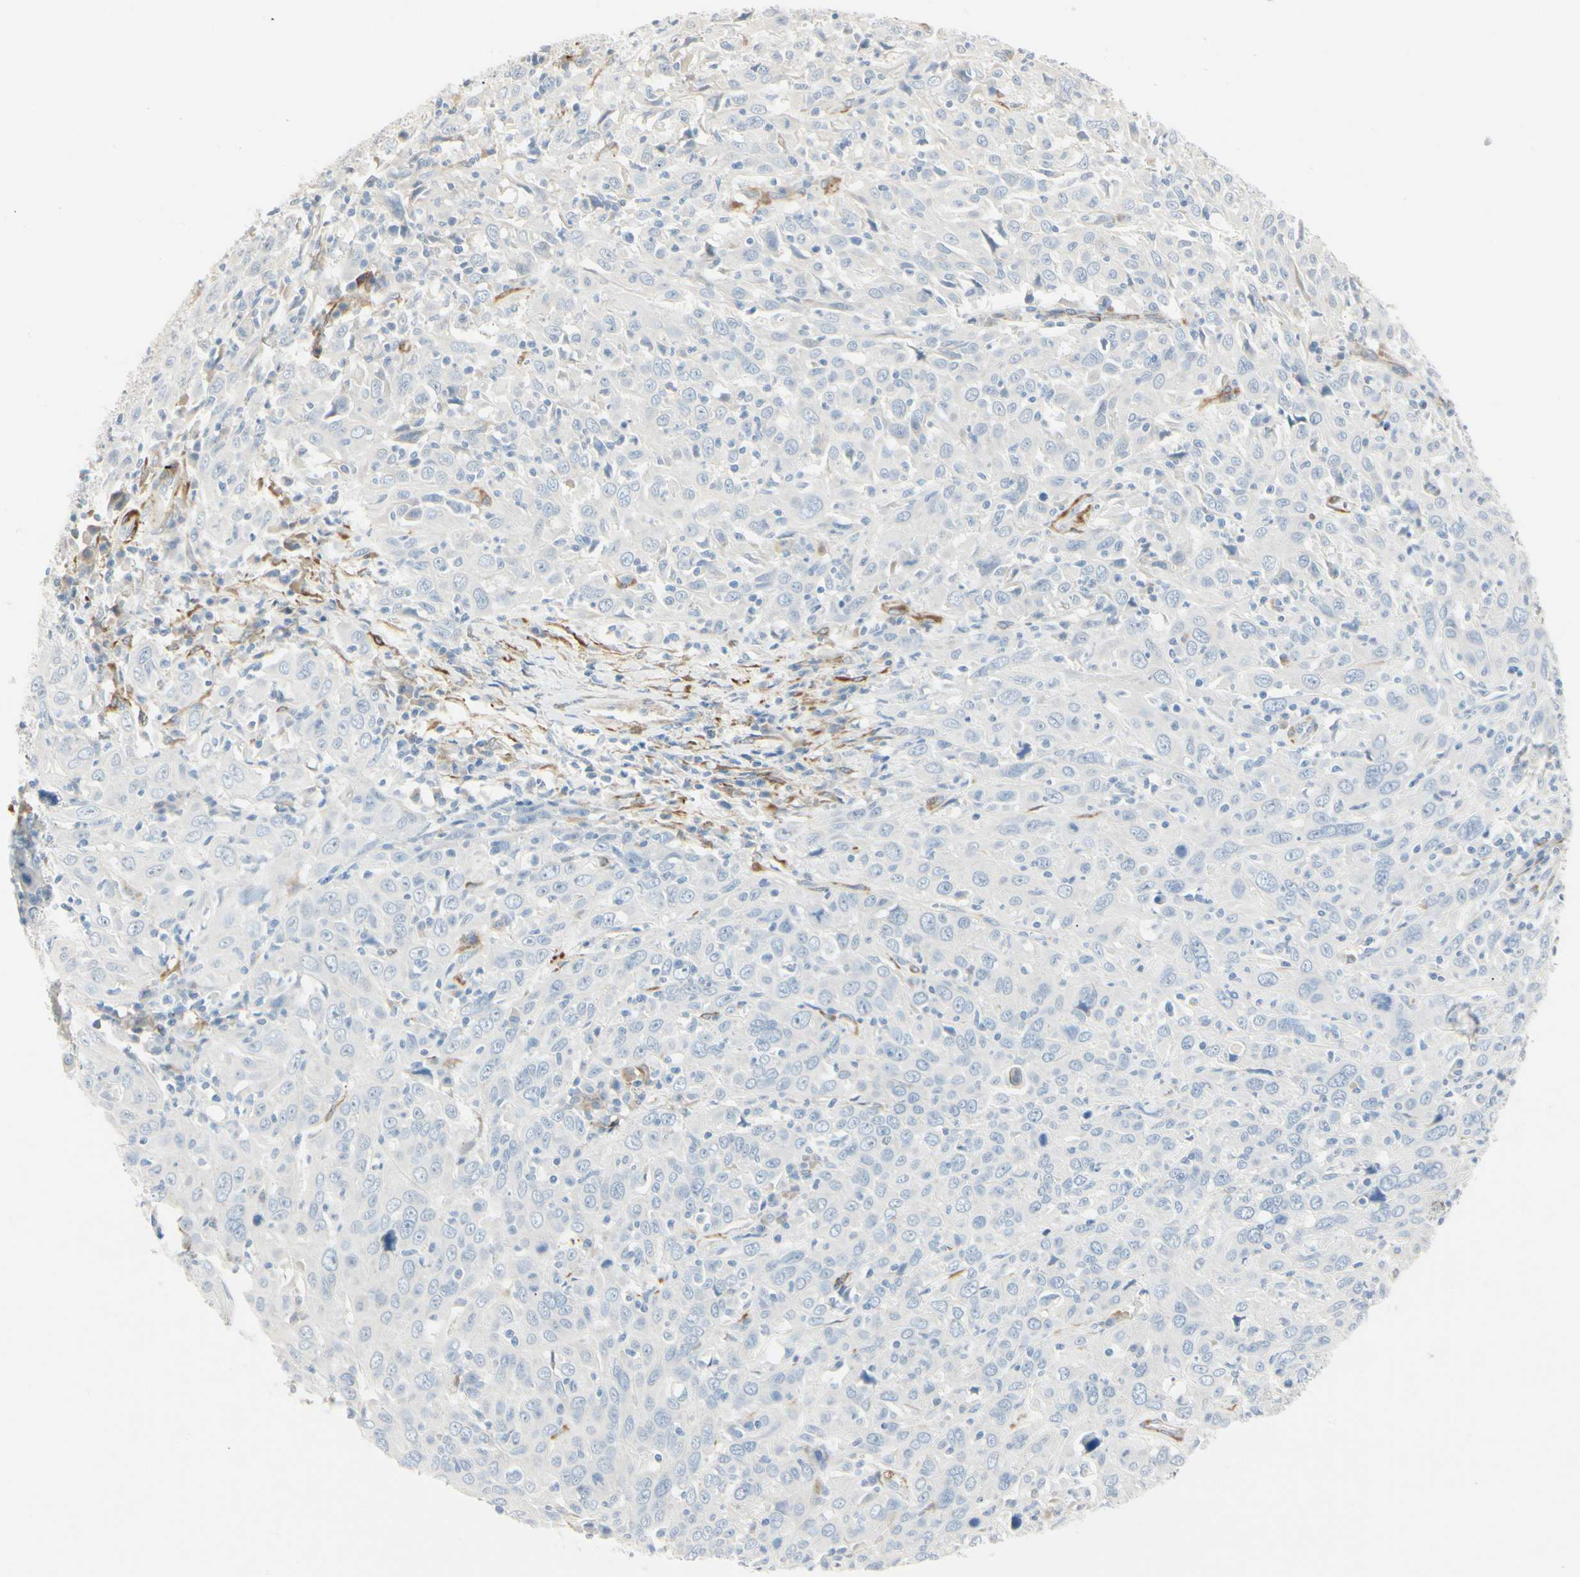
{"staining": {"intensity": "negative", "quantity": "none", "location": "none"}, "tissue": "cervical cancer", "cell_type": "Tumor cells", "image_type": "cancer", "snomed": [{"axis": "morphology", "description": "Squamous cell carcinoma, NOS"}, {"axis": "topography", "description": "Cervix"}], "caption": "High power microscopy histopathology image of an immunohistochemistry (IHC) histopathology image of squamous cell carcinoma (cervical), revealing no significant positivity in tumor cells.", "gene": "AMPH", "patient": {"sex": "female", "age": 46}}